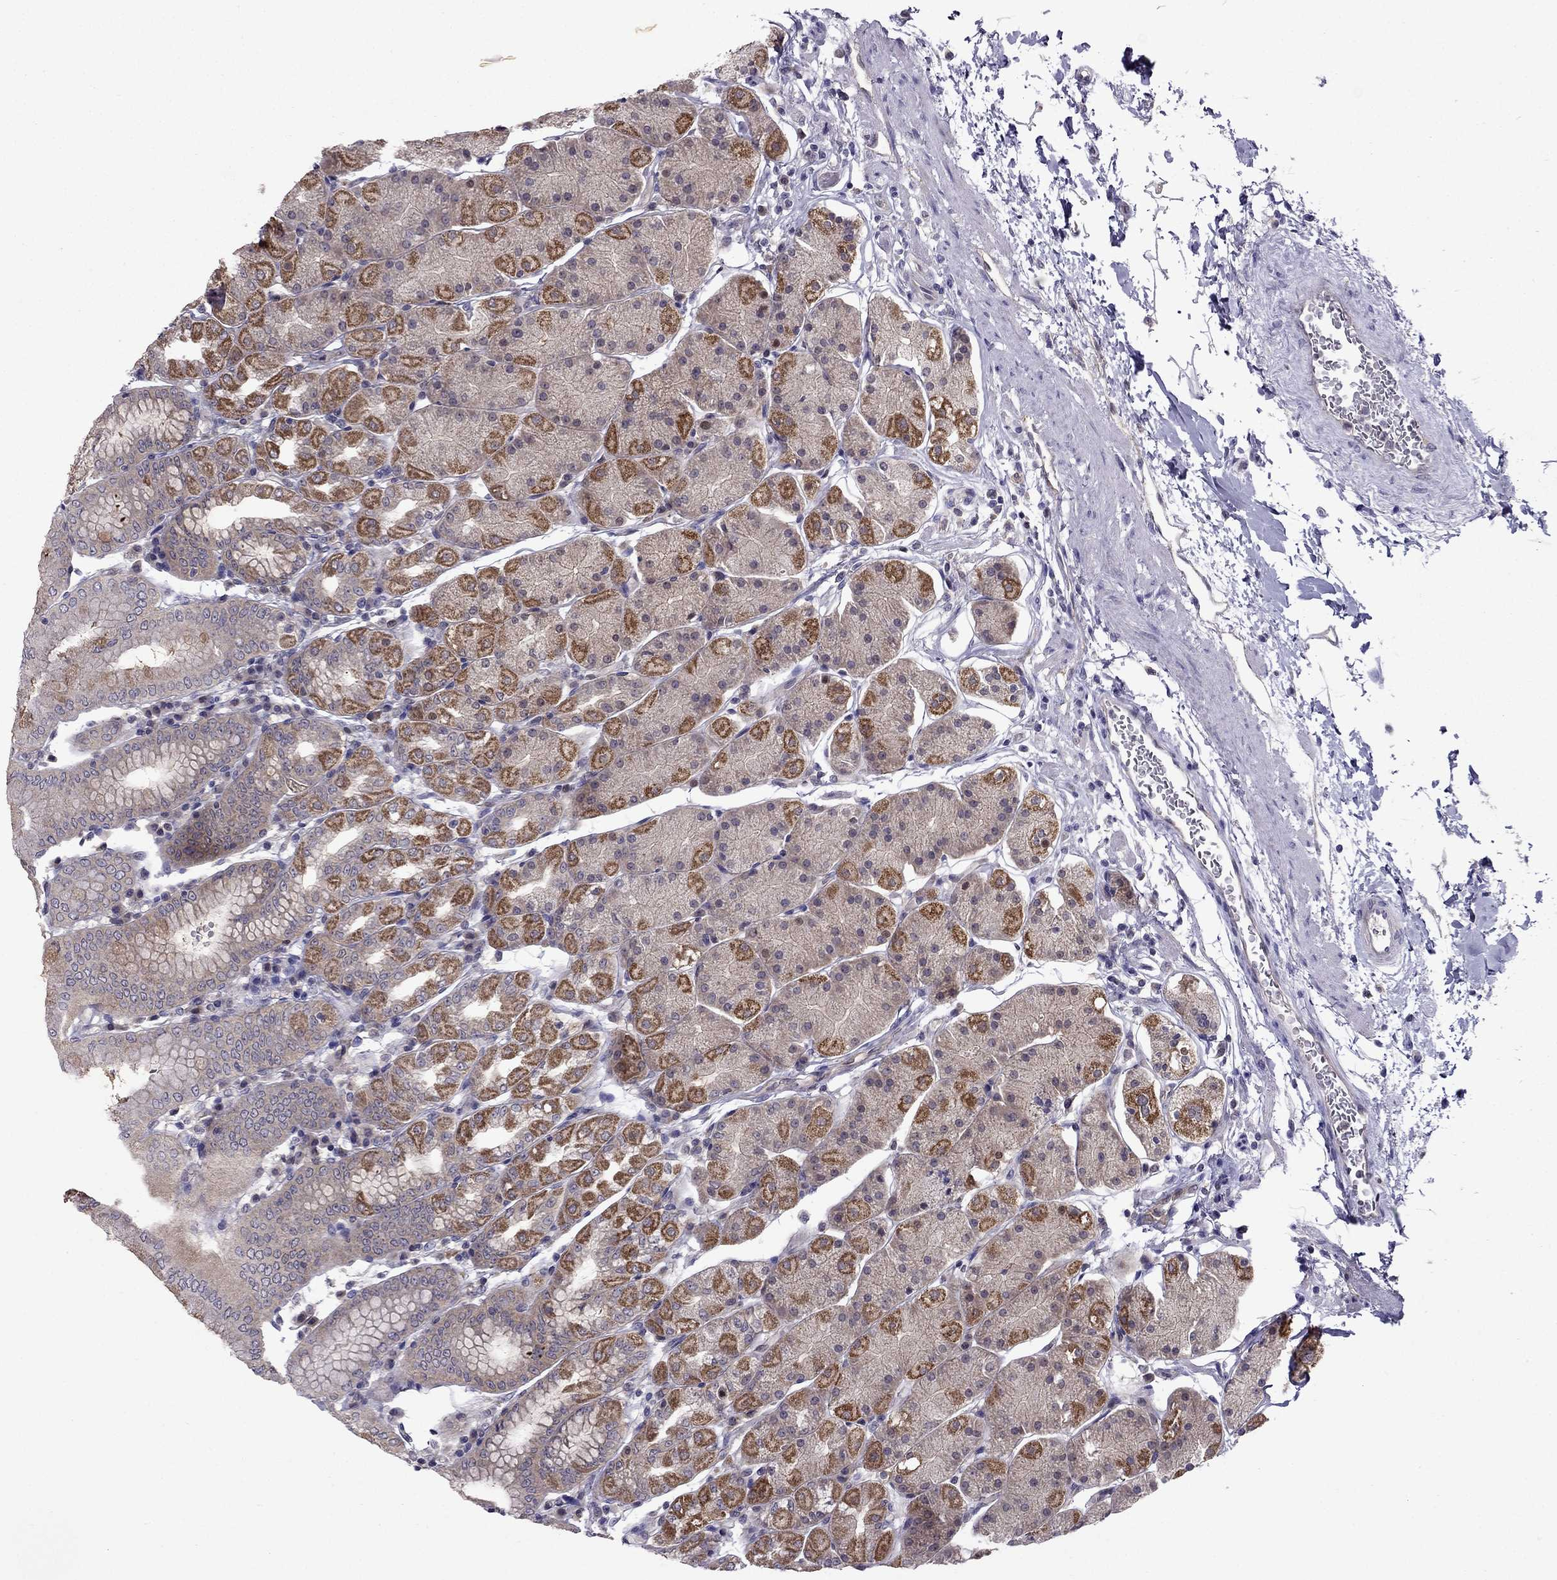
{"staining": {"intensity": "strong", "quantity": "25%-75%", "location": "cytoplasmic/membranous"}, "tissue": "stomach", "cell_type": "Glandular cells", "image_type": "normal", "snomed": [{"axis": "morphology", "description": "Normal tissue, NOS"}, {"axis": "topography", "description": "Stomach"}], "caption": "Protein expression analysis of unremarkable stomach displays strong cytoplasmic/membranous staining in about 25%-75% of glandular cells. (DAB (3,3'-diaminobenzidine) IHC, brown staining for protein, blue staining for nuclei).", "gene": "CDK5", "patient": {"sex": "male", "age": 54}}